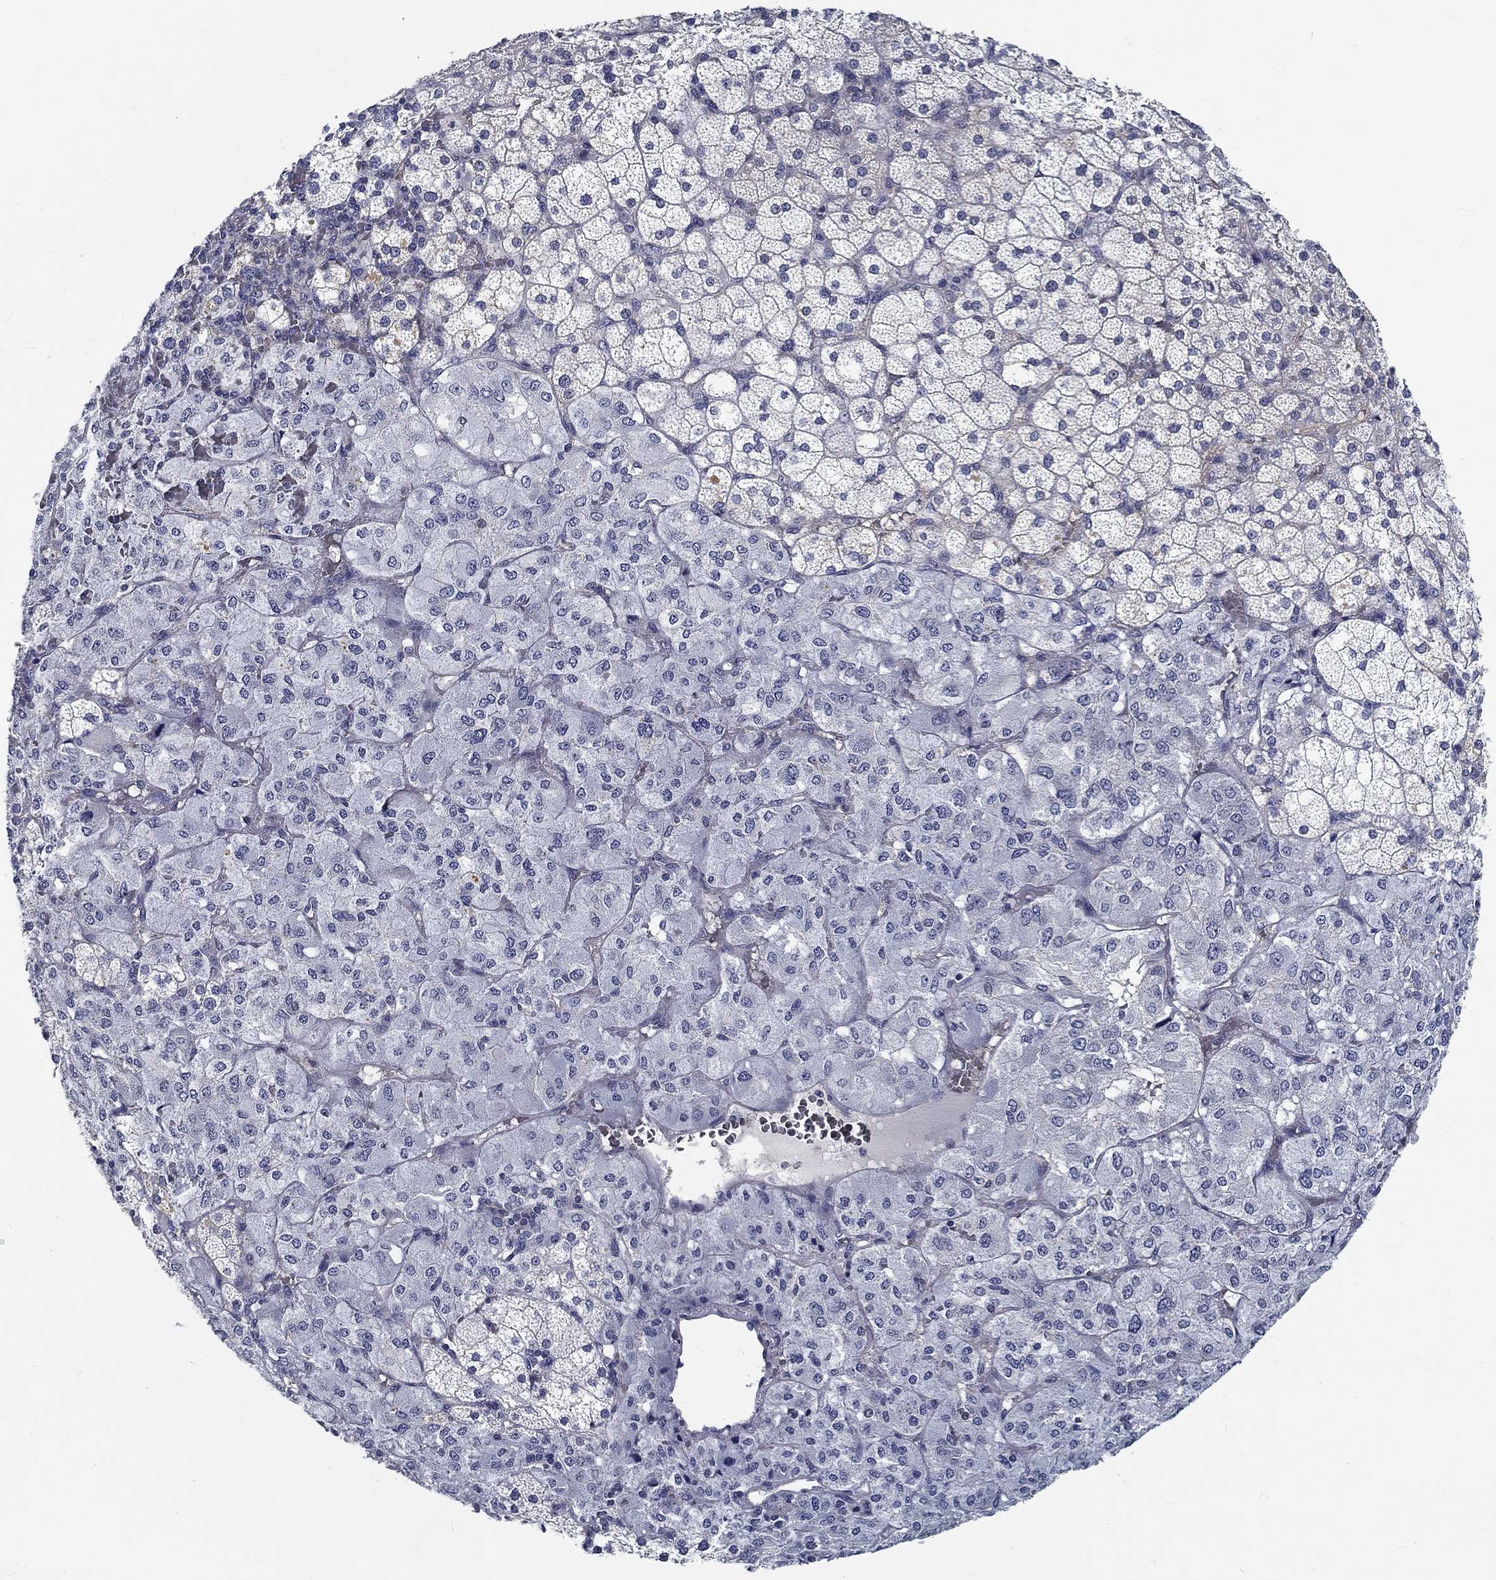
{"staining": {"intensity": "weak", "quantity": "<25%", "location": "cytoplasmic/membranous"}, "tissue": "adrenal gland", "cell_type": "Glandular cells", "image_type": "normal", "snomed": [{"axis": "morphology", "description": "Normal tissue, NOS"}, {"axis": "topography", "description": "Adrenal gland"}], "caption": "DAB (3,3'-diaminobenzidine) immunohistochemical staining of normal adrenal gland shows no significant positivity in glandular cells. (DAB immunohistochemistry, high magnification).", "gene": "MYBPC1", "patient": {"sex": "male", "age": 53}}